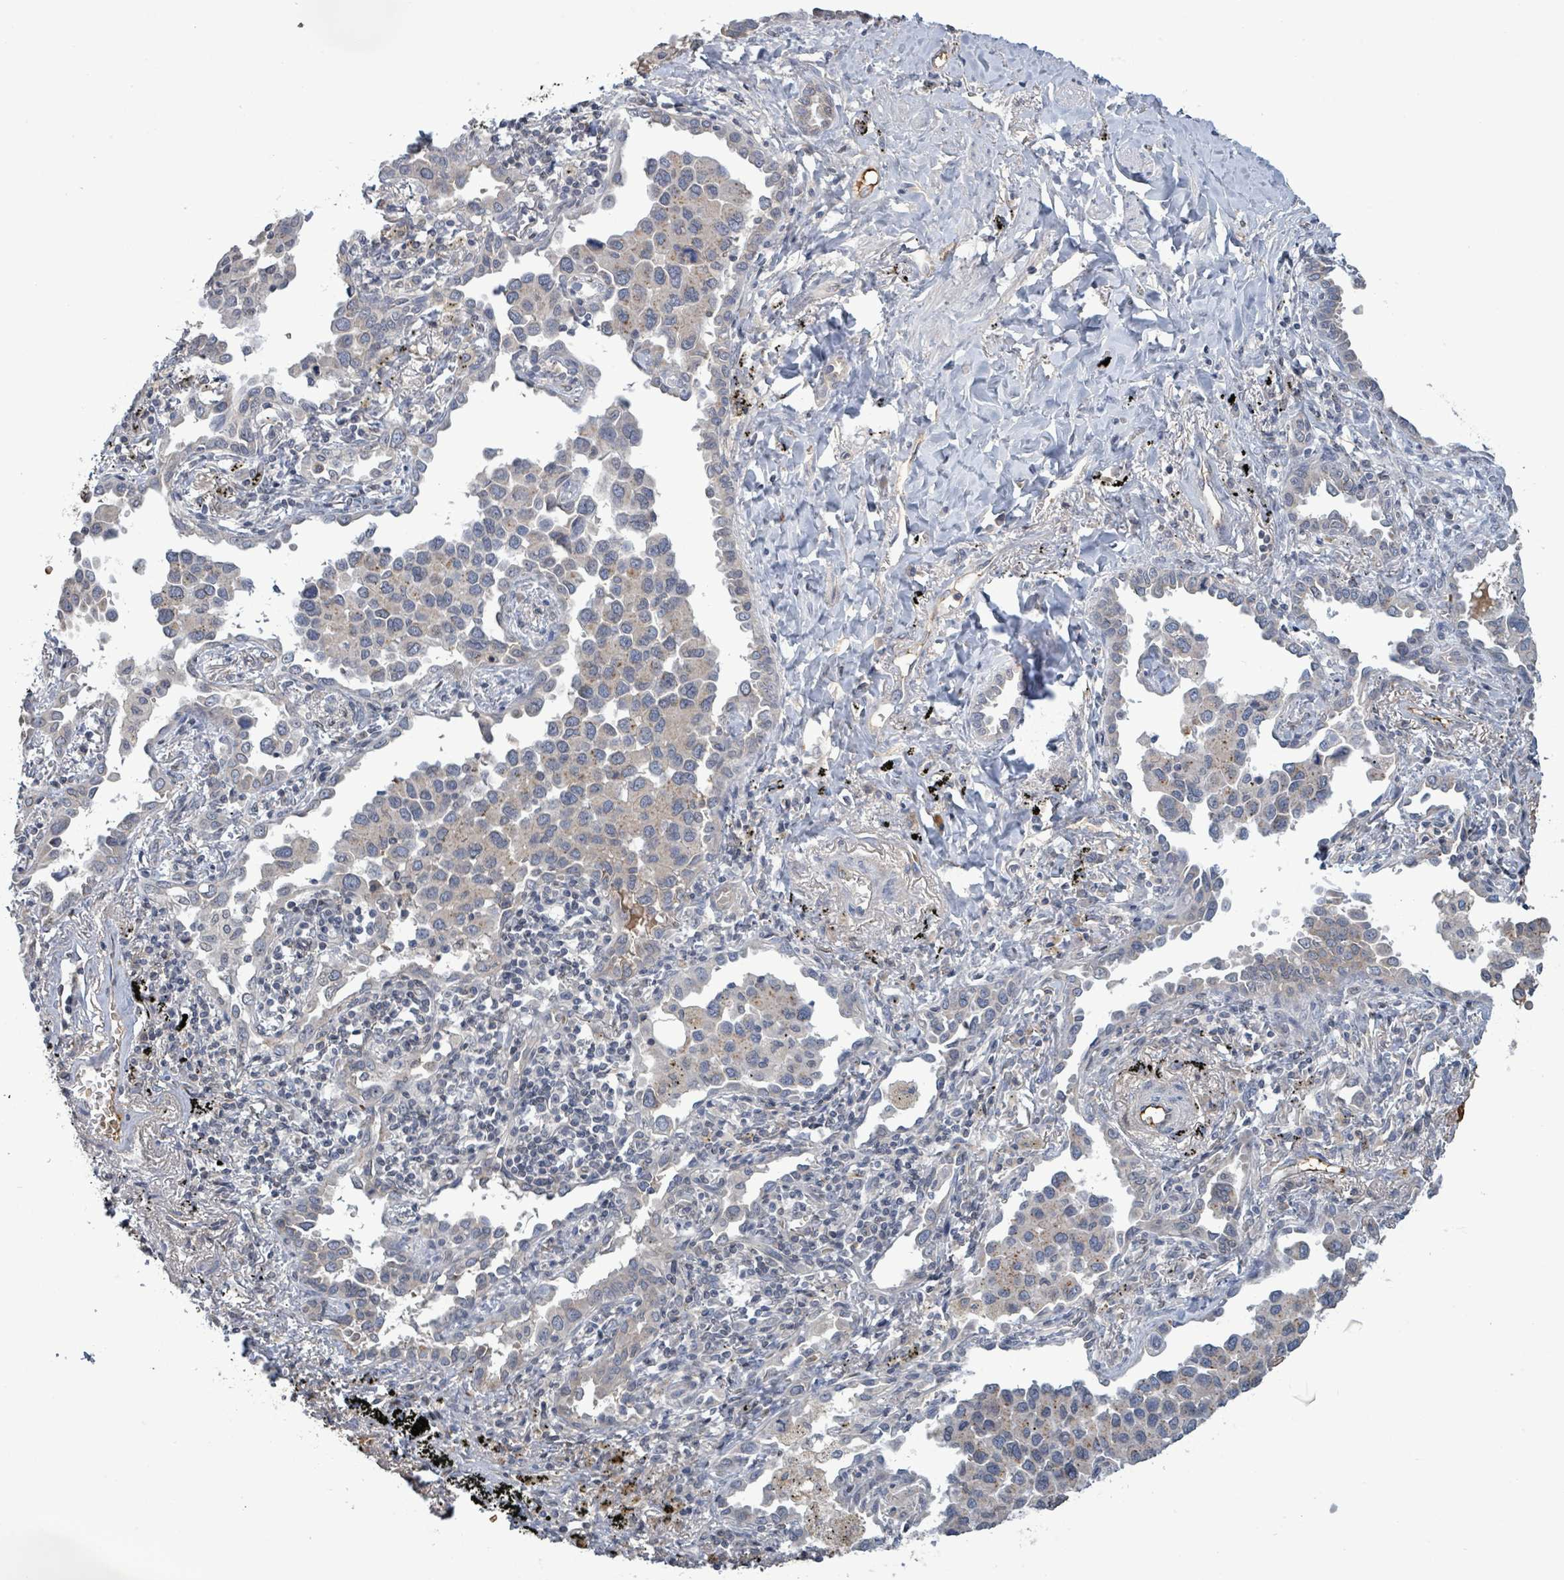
{"staining": {"intensity": "negative", "quantity": "none", "location": "none"}, "tissue": "lung cancer", "cell_type": "Tumor cells", "image_type": "cancer", "snomed": [{"axis": "morphology", "description": "Adenocarcinoma, NOS"}, {"axis": "topography", "description": "Lung"}], "caption": "A photomicrograph of lung cancer (adenocarcinoma) stained for a protein reveals no brown staining in tumor cells.", "gene": "GRM8", "patient": {"sex": "male", "age": 67}}